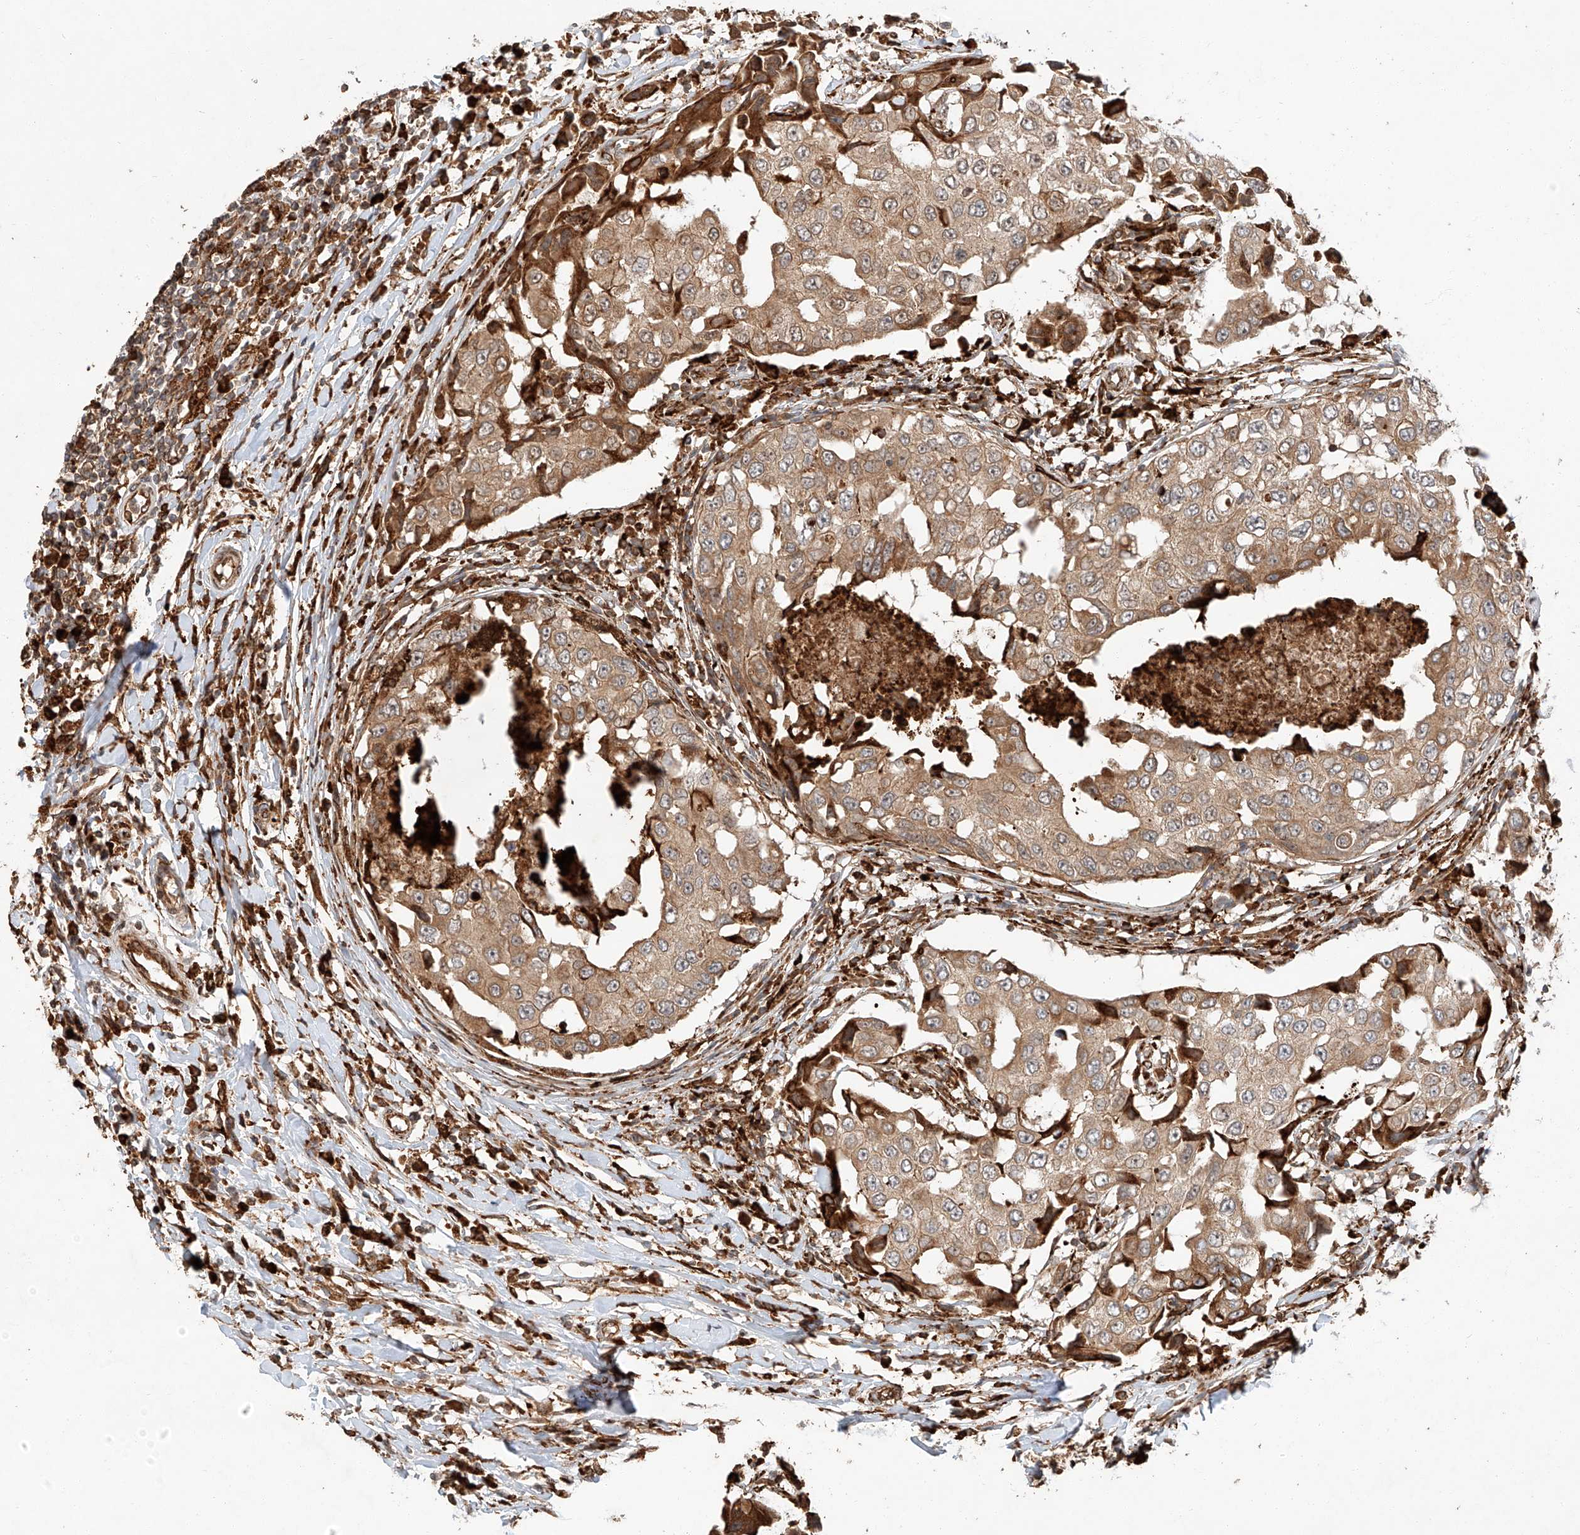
{"staining": {"intensity": "moderate", "quantity": ">75%", "location": "cytoplasmic/membranous"}, "tissue": "breast cancer", "cell_type": "Tumor cells", "image_type": "cancer", "snomed": [{"axis": "morphology", "description": "Duct carcinoma"}, {"axis": "topography", "description": "Breast"}], "caption": "Immunohistochemical staining of human invasive ductal carcinoma (breast) reveals moderate cytoplasmic/membranous protein positivity in approximately >75% of tumor cells.", "gene": "ZNF84", "patient": {"sex": "female", "age": 27}}